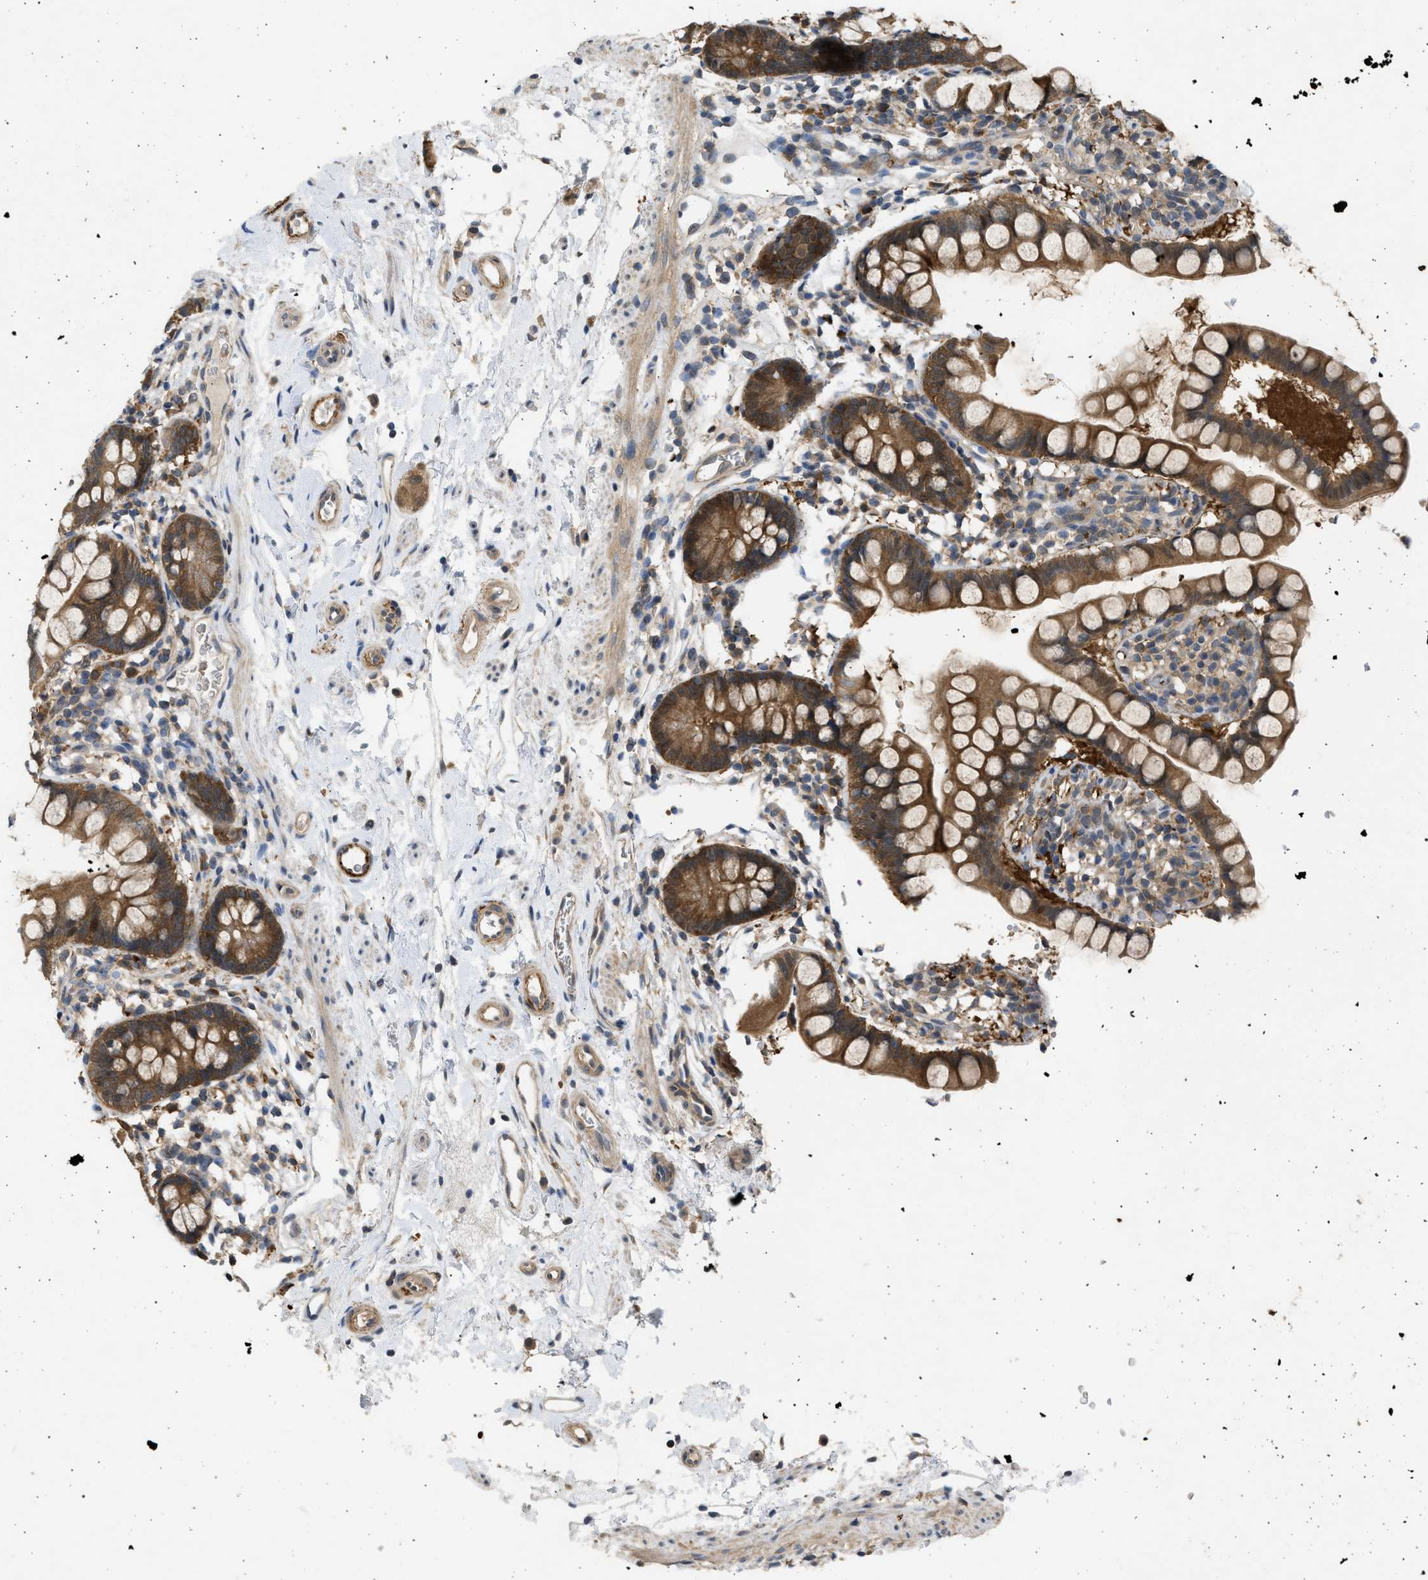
{"staining": {"intensity": "moderate", "quantity": ">75%", "location": "cytoplasmic/membranous"}, "tissue": "small intestine", "cell_type": "Glandular cells", "image_type": "normal", "snomed": [{"axis": "morphology", "description": "Normal tissue, NOS"}, {"axis": "topography", "description": "Small intestine"}], "caption": "Brown immunohistochemical staining in normal small intestine reveals moderate cytoplasmic/membranous positivity in approximately >75% of glandular cells. (DAB IHC, brown staining for protein, blue staining for nuclei).", "gene": "MAPK7", "patient": {"sex": "female", "age": 84}}